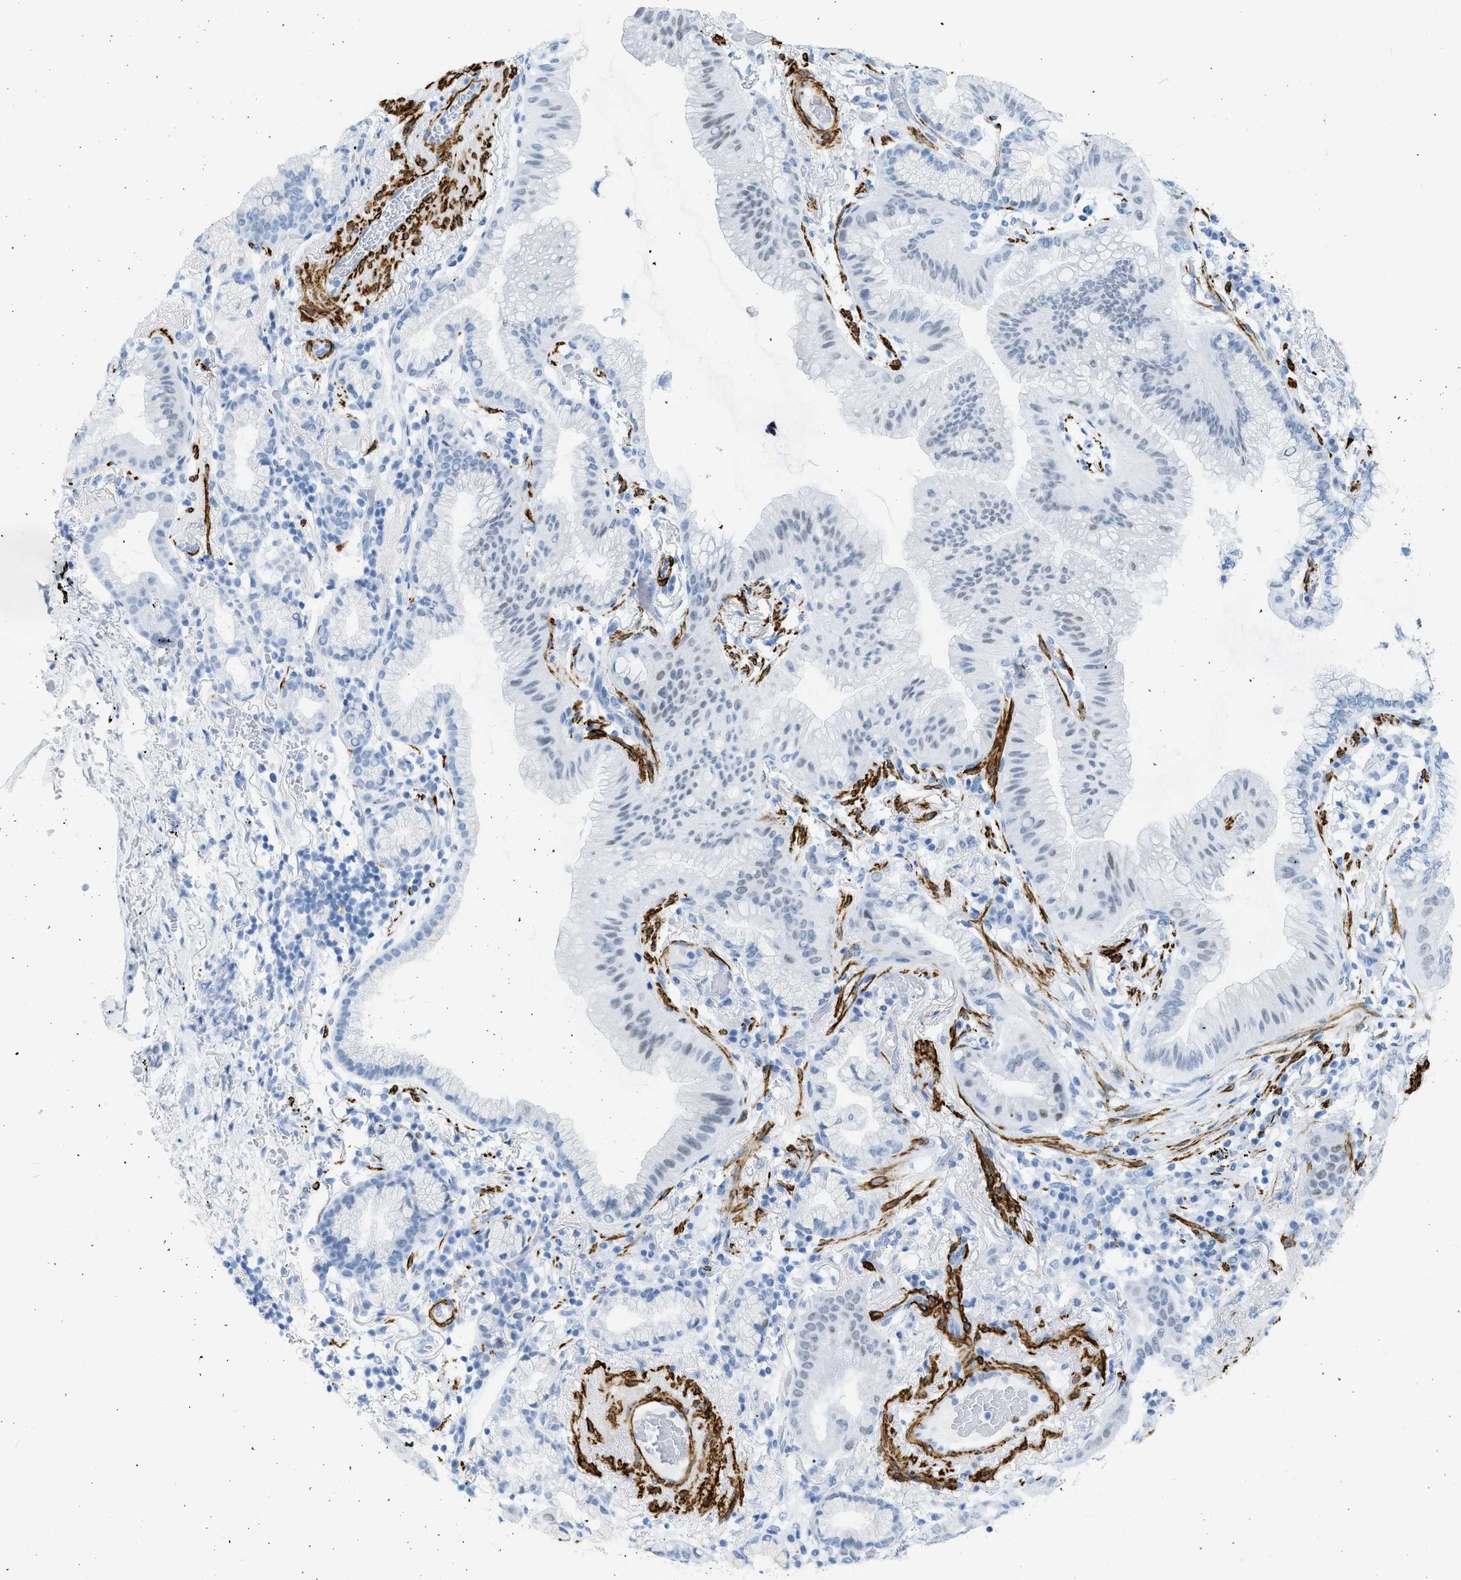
{"staining": {"intensity": "negative", "quantity": "none", "location": "none"}, "tissue": "lung cancer", "cell_type": "Tumor cells", "image_type": "cancer", "snomed": [{"axis": "morphology", "description": "Normal tissue, NOS"}, {"axis": "morphology", "description": "Adenocarcinoma, NOS"}, {"axis": "topography", "description": "Bronchus"}, {"axis": "topography", "description": "Lung"}], "caption": "Immunohistochemistry (IHC) photomicrograph of neoplastic tissue: human lung cancer (adenocarcinoma) stained with DAB shows no significant protein staining in tumor cells. (IHC, brightfield microscopy, high magnification).", "gene": "DES", "patient": {"sex": "female", "age": 70}}